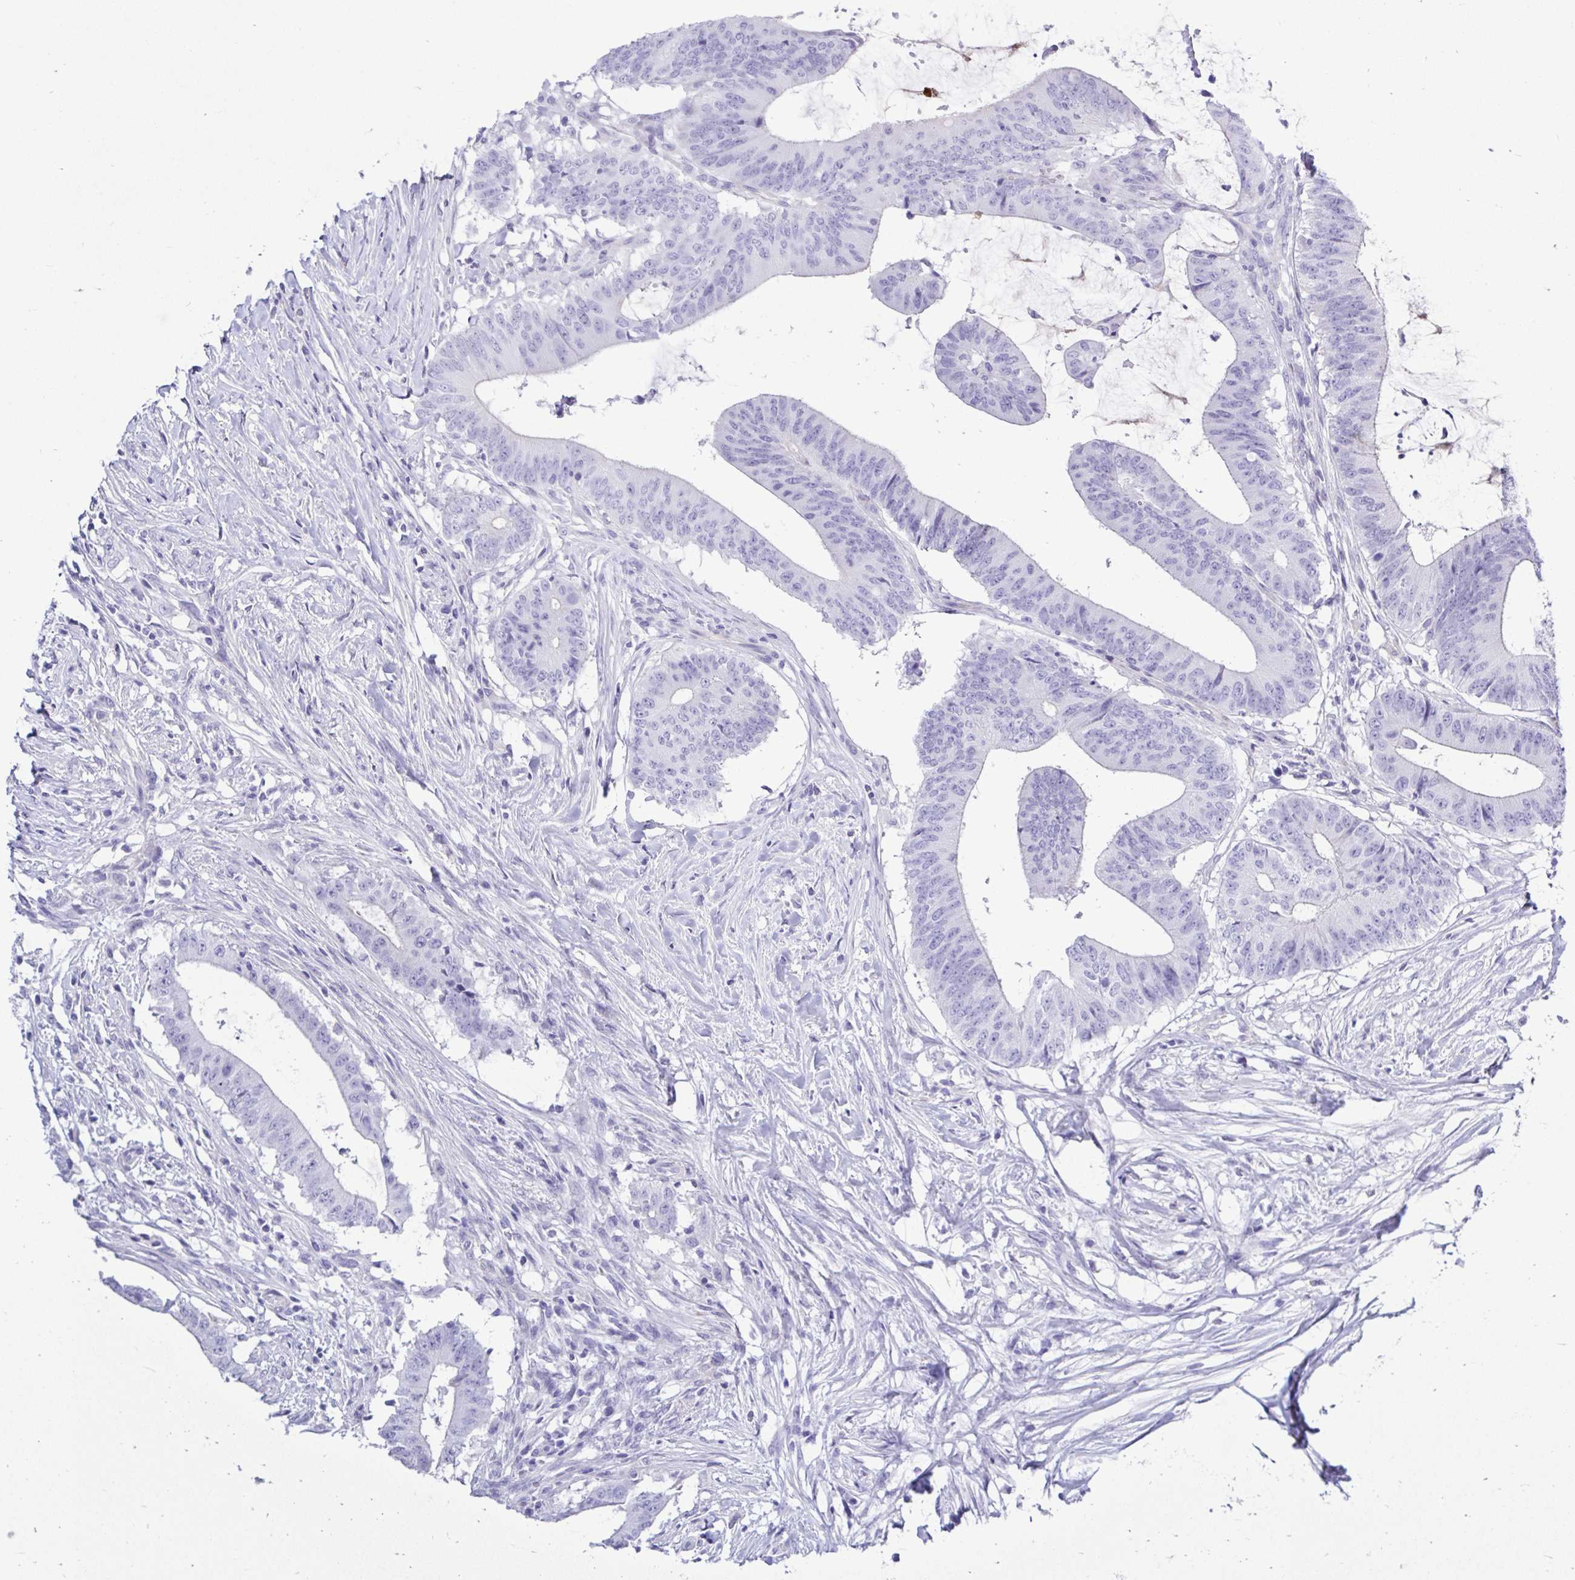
{"staining": {"intensity": "negative", "quantity": "none", "location": "none"}, "tissue": "colorectal cancer", "cell_type": "Tumor cells", "image_type": "cancer", "snomed": [{"axis": "morphology", "description": "Adenocarcinoma, NOS"}, {"axis": "topography", "description": "Colon"}], "caption": "The photomicrograph exhibits no staining of tumor cells in colorectal cancer (adenocarcinoma).", "gene": "ABCG2", "patient": {"sex": "female", "age": 43}}